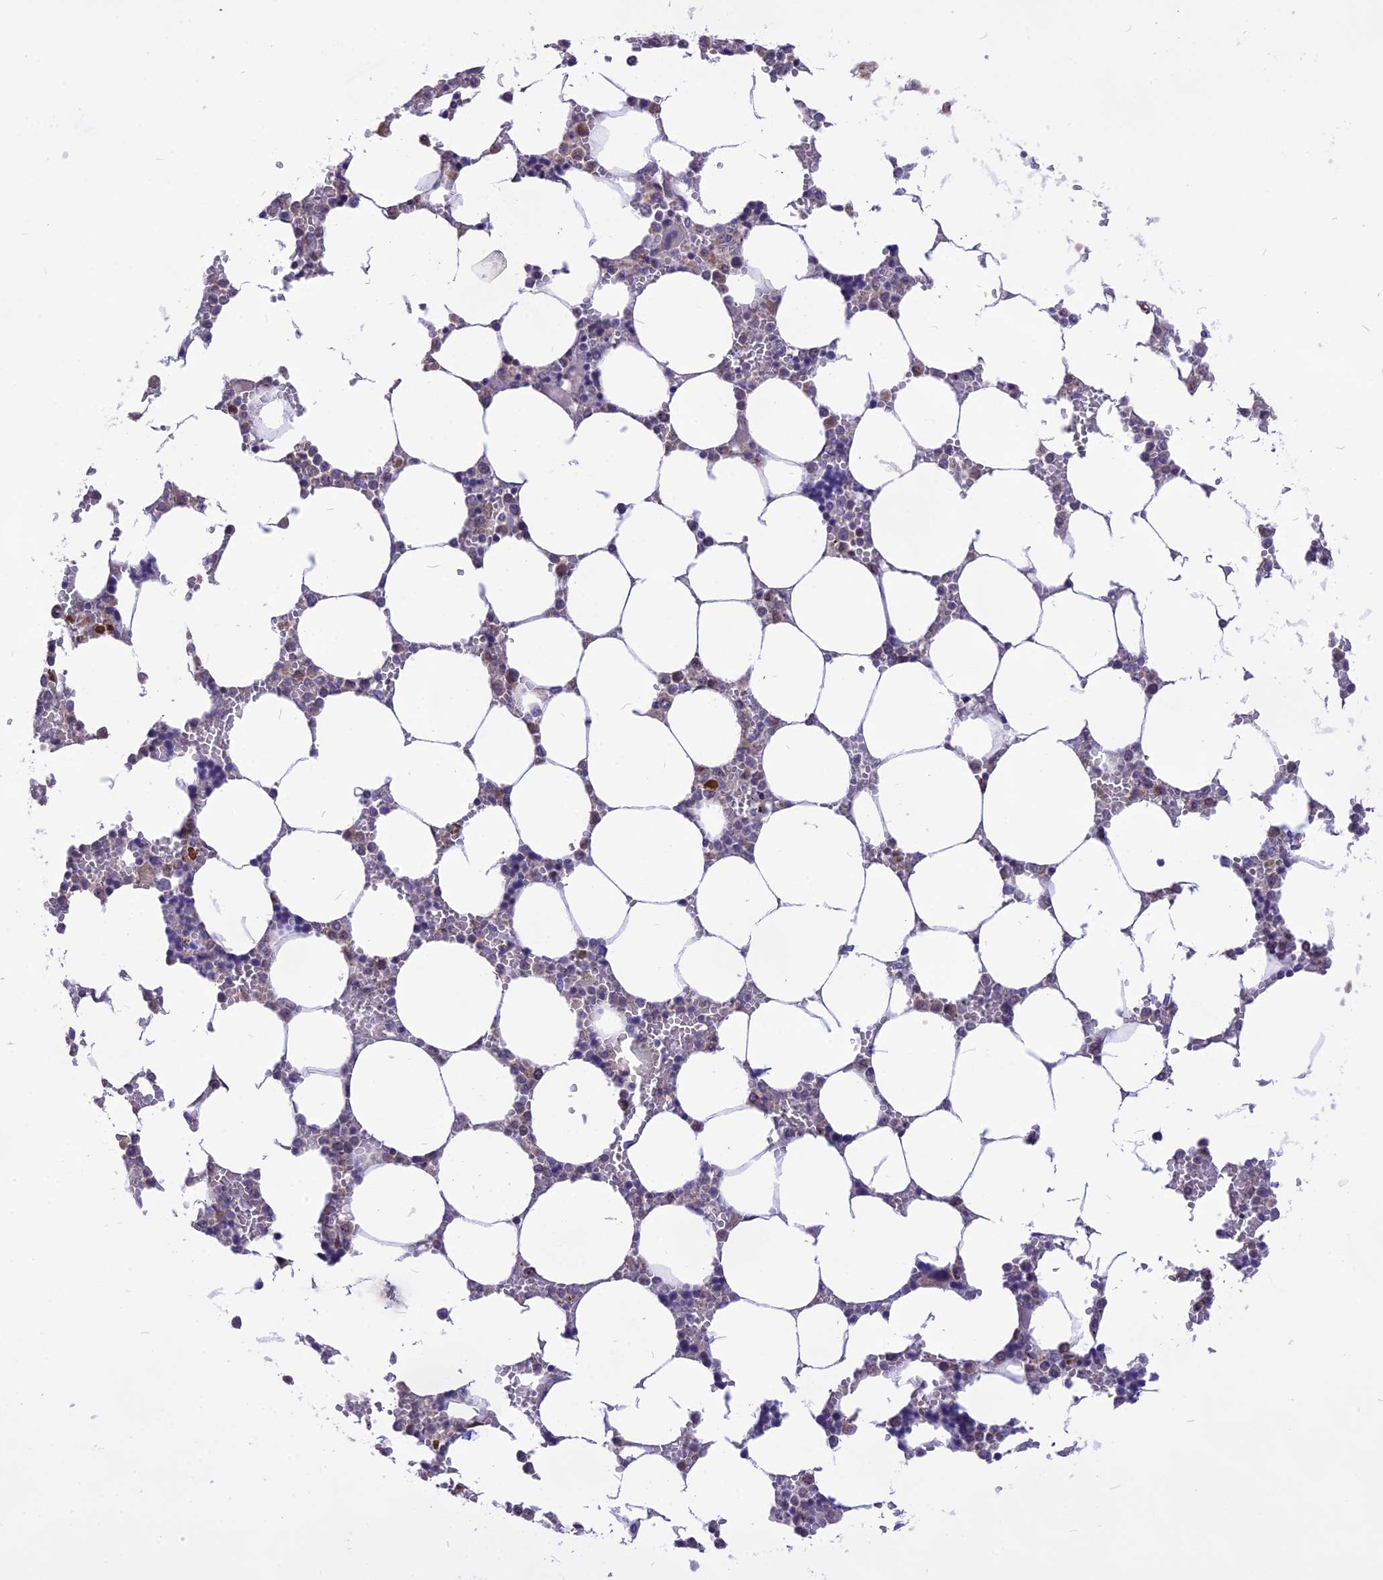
{"staining": {"intensity": "moderate", "quantity": "<25%", "location": "cytoplasmic/membranous"}, "tissue": "bone marrow", "cell_type": "Hematopoietic cells", "image_type": "normal", "snomed": [{"axis": "morphology", "description": "Normal tissue, NOS"}, {"axis": "topography", "description": "Bone marrow"}], "caption": "Hematopoietic cells show low levels of moderate cytoplasmic/membranous staining in approximately <25% of cells in normal bone marrow.", "gene": "CMSS1", "patient": {"sex": "male", "age": 64}}